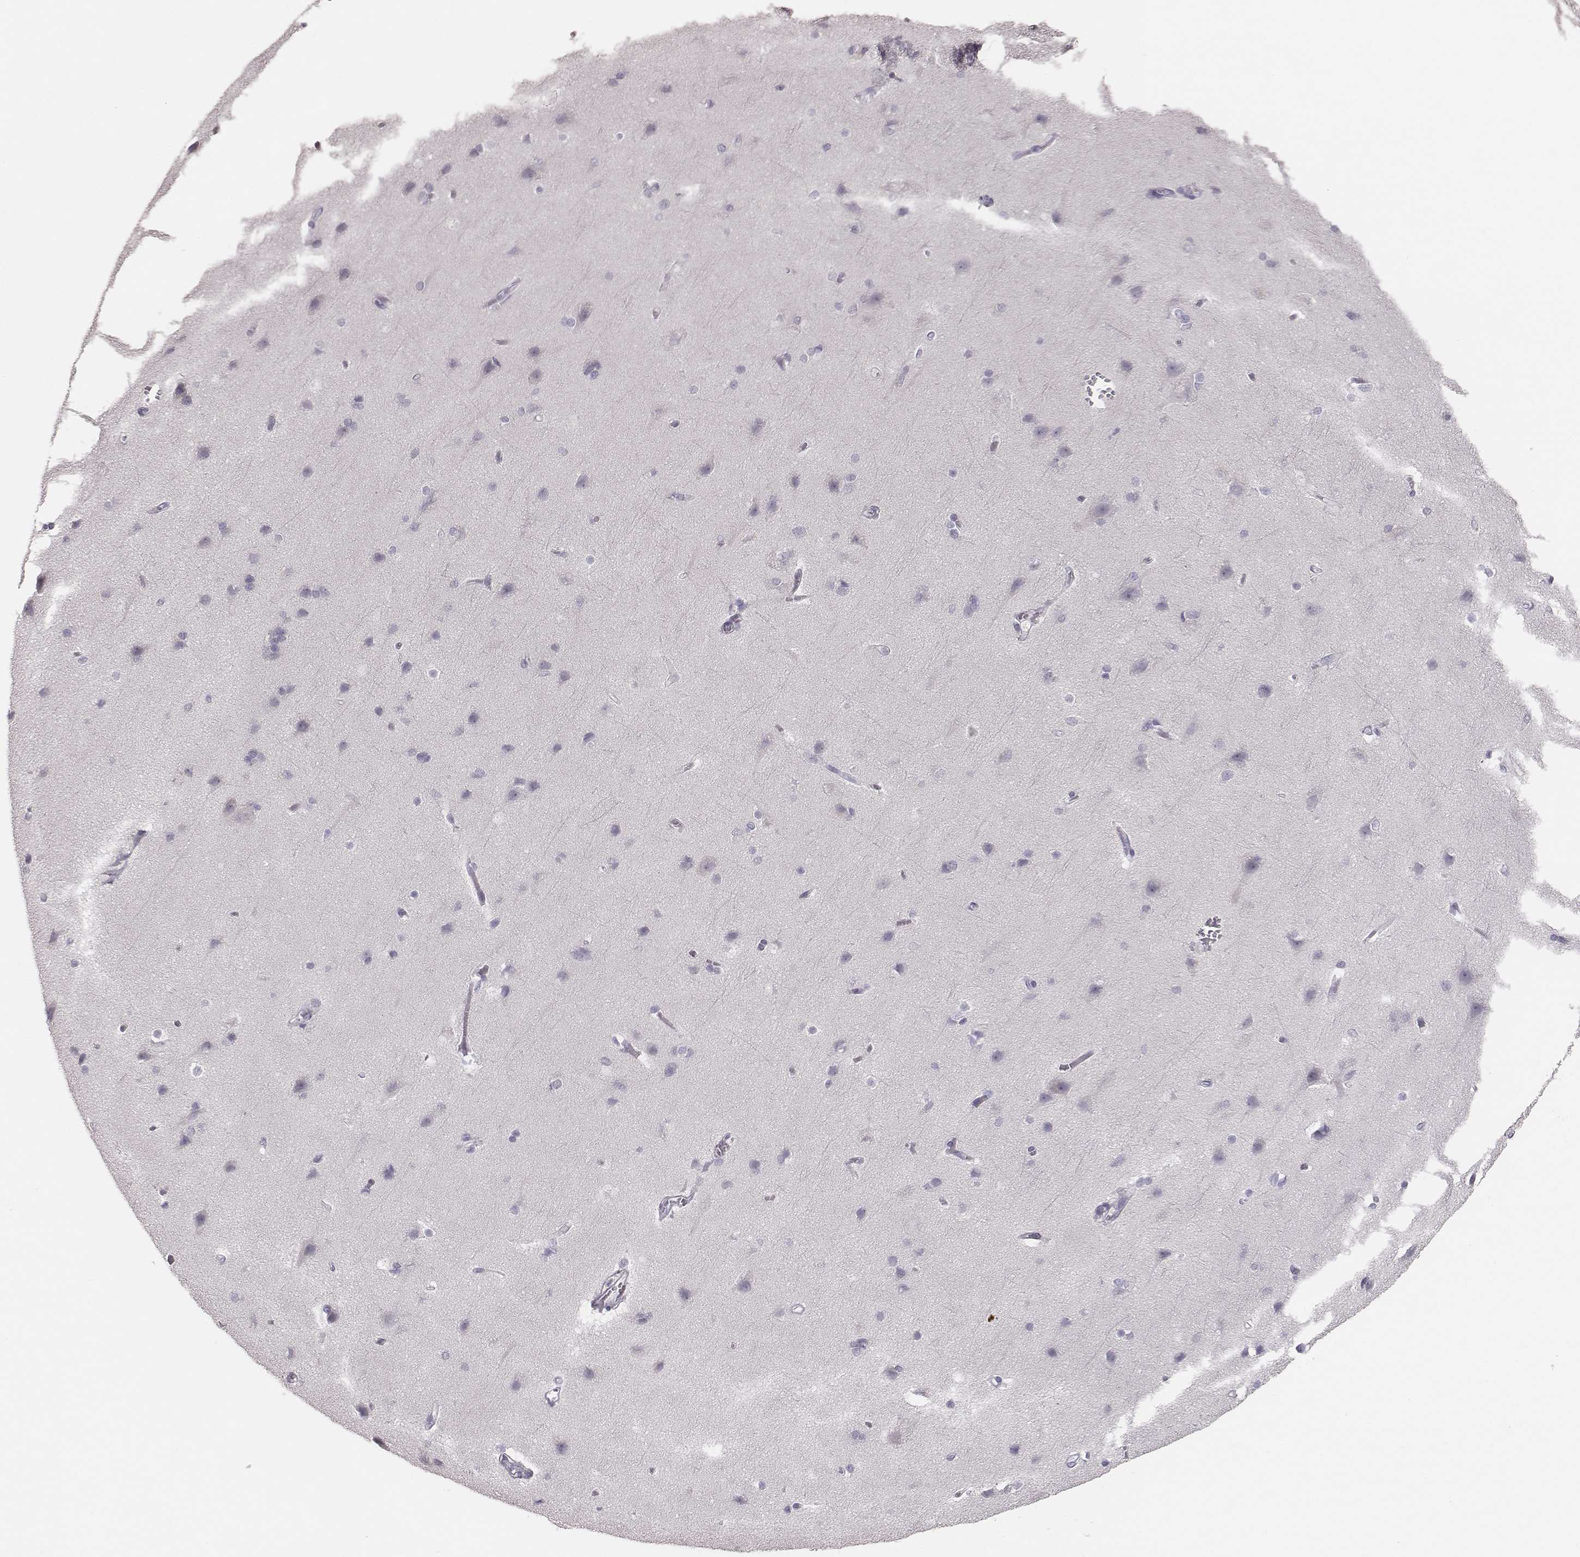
{"staining": {"intensity": "negative", "quantity": "none", "location": "none"}, "tissue": "cerebral cortex", "cell_type": "Endothelial cells", "image_type": "normal", "snomed": [{"axis": "morphology", "description": "Normal tissue, NOS"}, {"axis": "topography", "description": "Cerebral cortex"}], "caption": "Endothelial cells show no significant protein positivity in benign cerebral cortex.", "gene": "MYH6", "patient": {"sex": "male", "age": 37}}